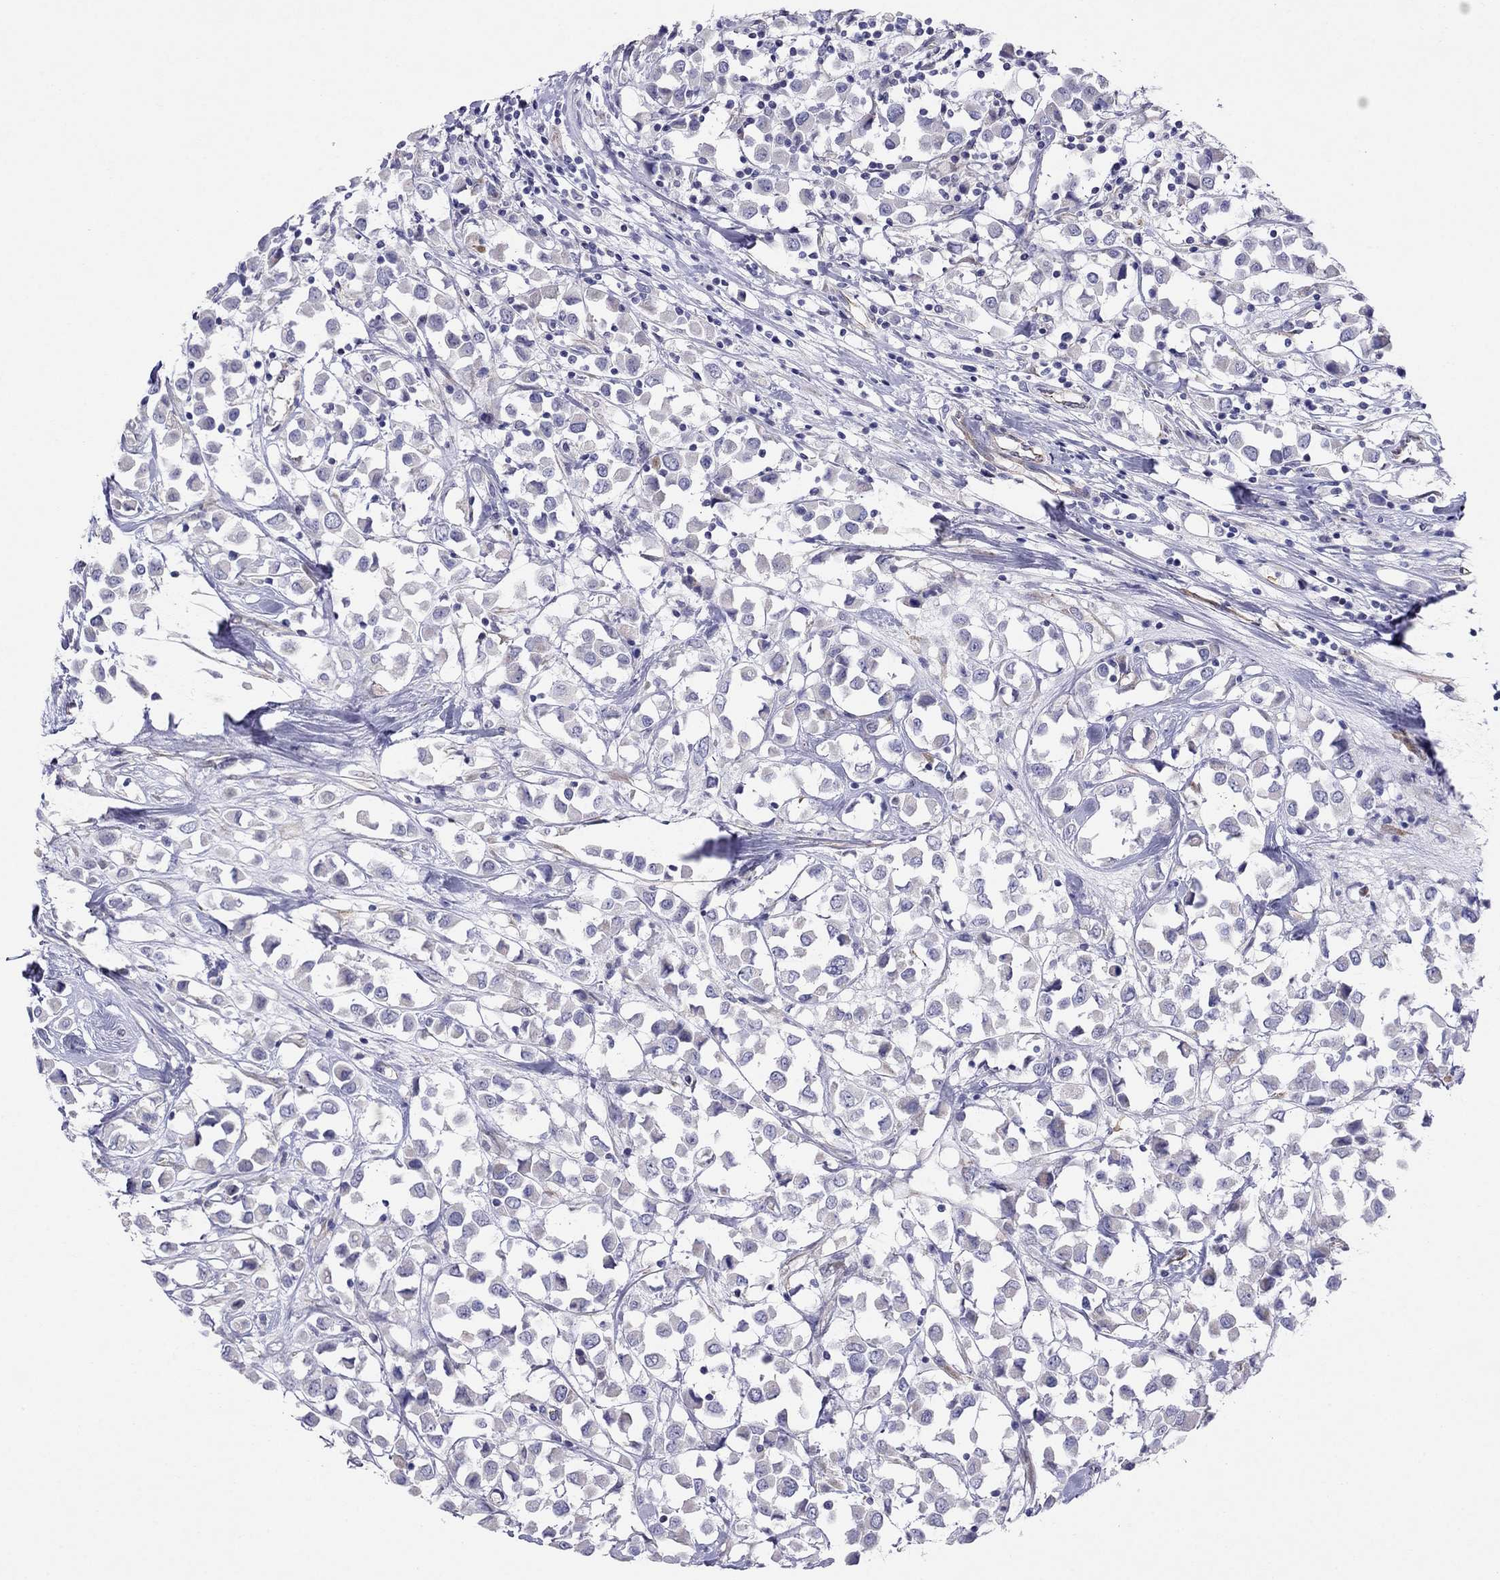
{"staining": {"intensity": "negative", "quantity": "none", "location": "none"}, "tissue": "breast cancer", "cell_type": "Tumor cells", "image_type": "cancer", "snomed": [{"axis": "morphology", "description": "Duct carcinoma"}, {"axis": "topography", "description": "Breast"}], "caption": "Human invasive ductal carcinoma (breast) stained for a protein using immunohistochemistry reveals no positivity in tumor cells.", "gene": "SPINT4", "patient": {"sex": "female", "age": 61}}